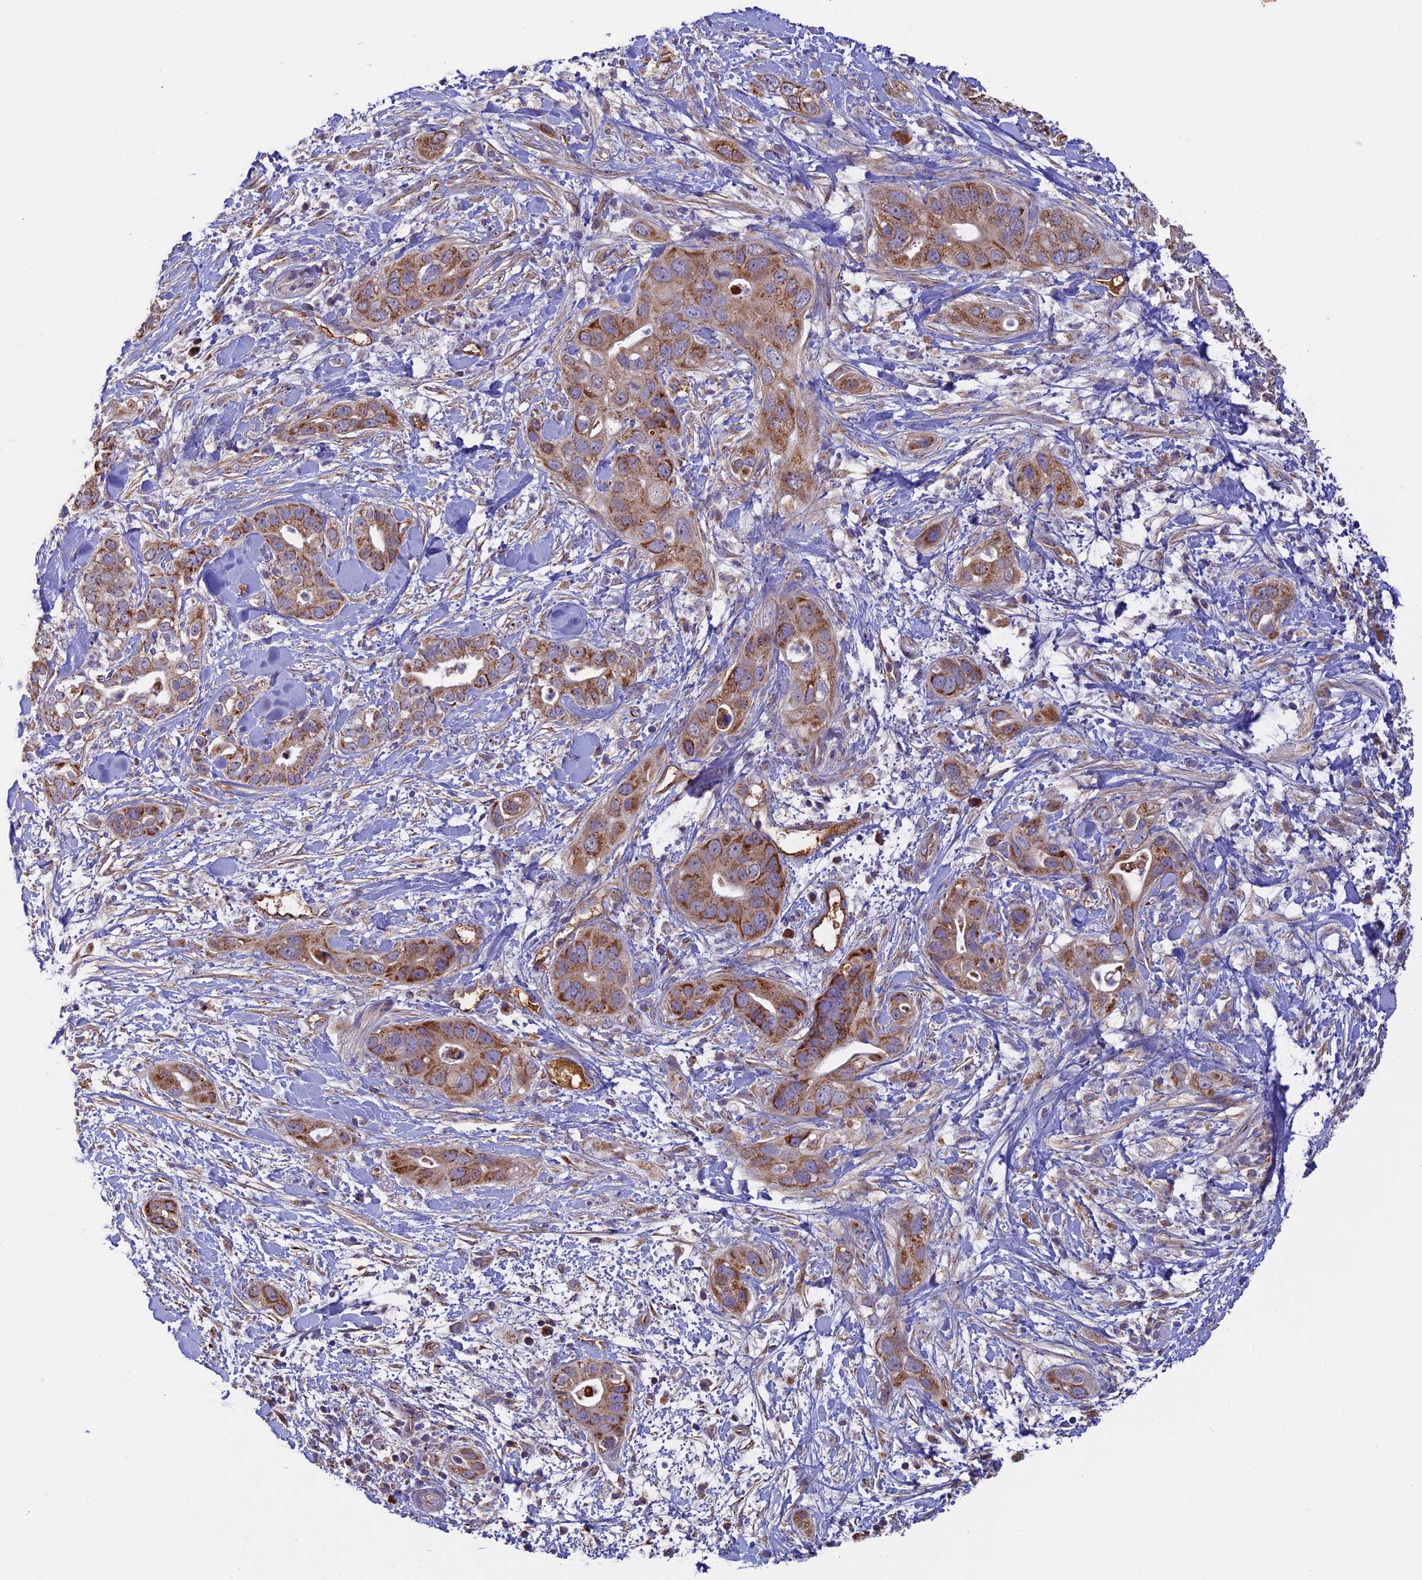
{"staining": {"intensity": "moderate", "quantity": ">75%", "location": "cytoplasmic/membranous"}, "tissue": "pancreatic cancer", "cell_type": "Tumor cells", "image_type": "cancer", "snomed": [{"axis": "morphology", "description": "Adenocarcinoma, NOS"}, {"axis": "topography", "description": "Pancreas"}], "caption": "Human adenocarcinoma (pancreatic) stained with a protein marker shows moderate staining in tumor cells.", "gene": "OCEL1", "patient": {"sex": "female", "age": 78}}